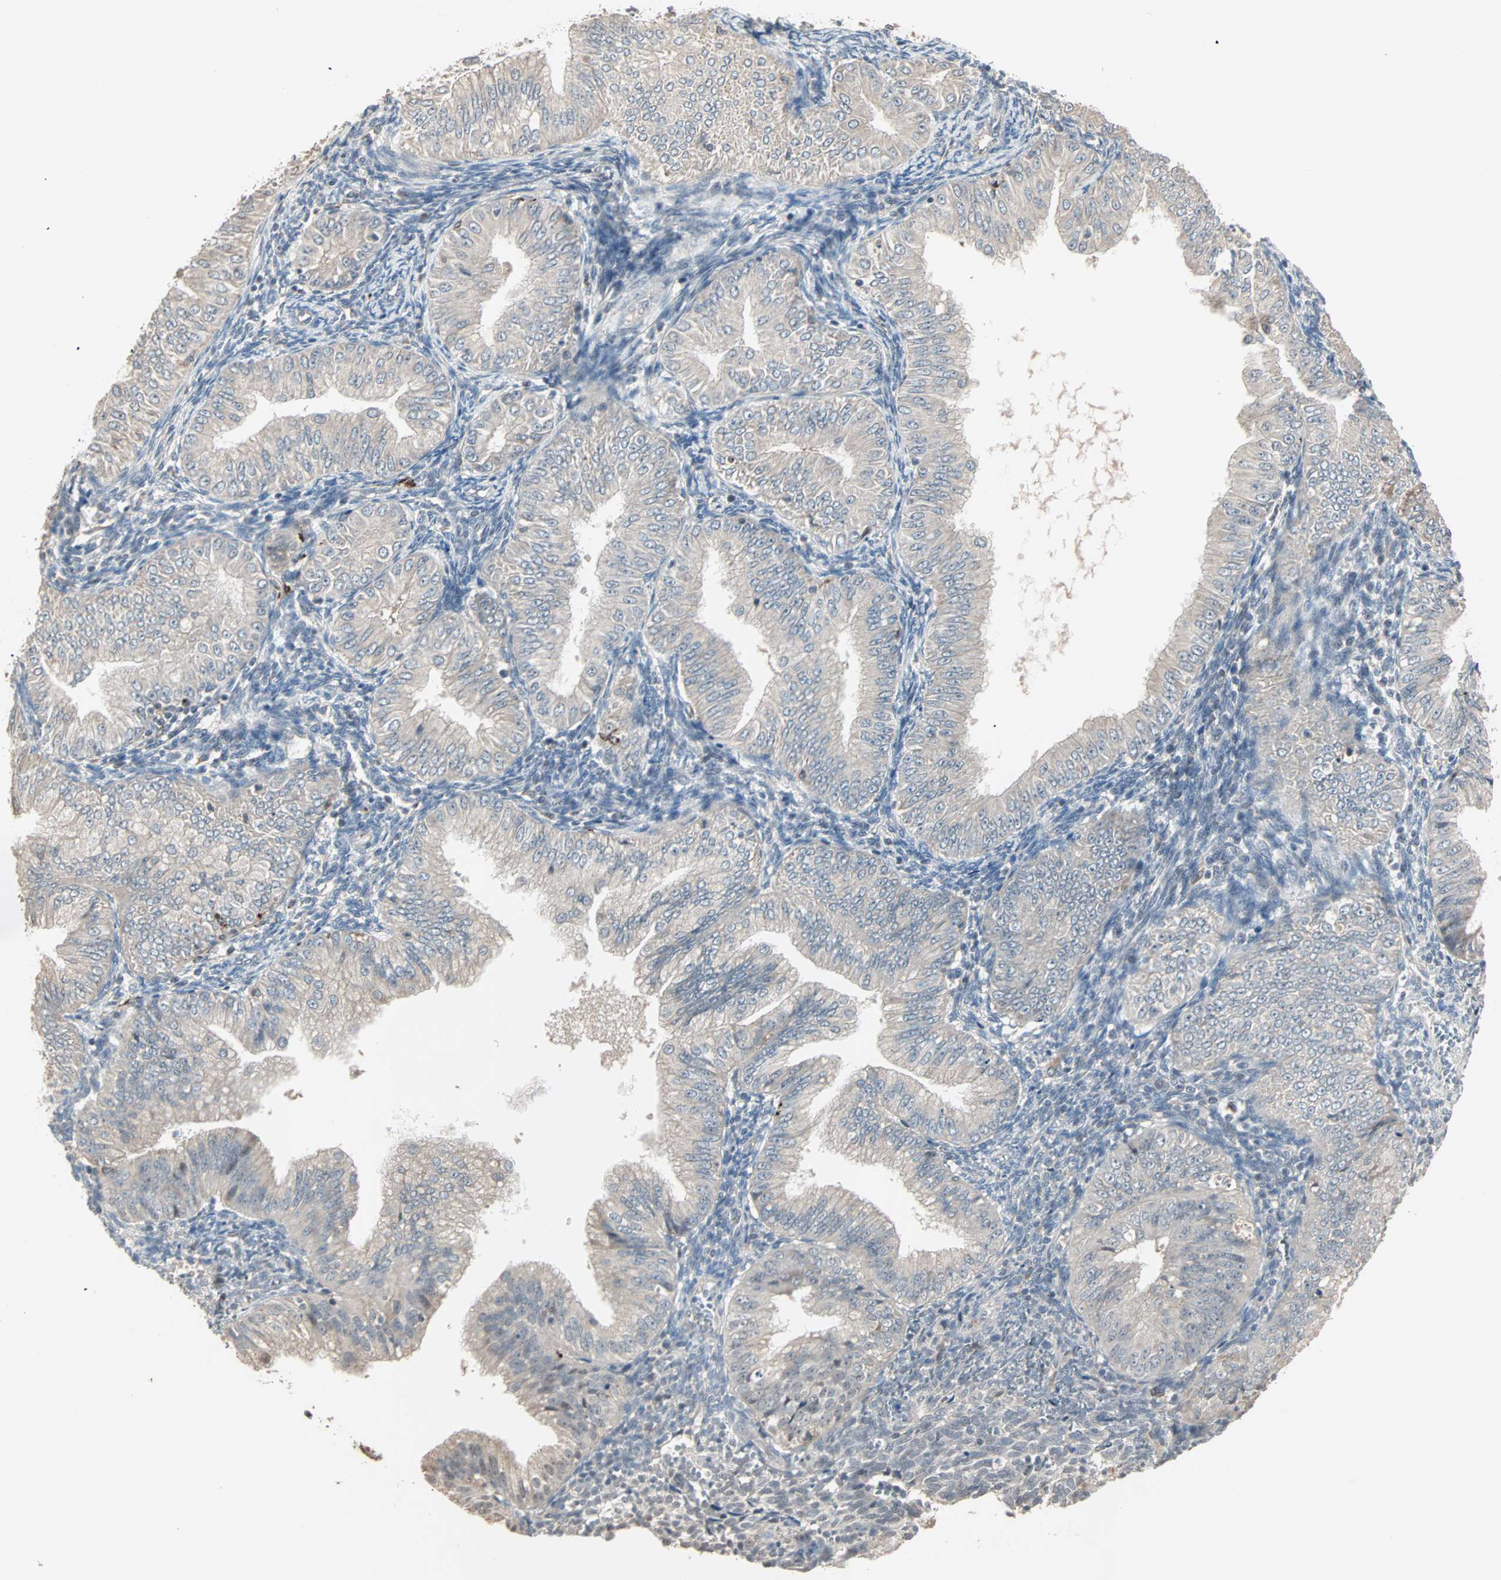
{"staining": {"intensity": "negative", "quantity": "none", "location": "none"}, "tissue": "endometrial cancer", "cell_type": "Tumor cells", "image_type": "cancer", "snomed": [{"axis": "morphology", "description": "Normal tissue, NOS"}, {"axis": "morphology", "description": "Adenocarcinoma, NOS"}, {"axis": "topography", "description": "Endometrium"}], "caption": "Immunohistochemical staining of human adenocarcinoma (endometrial) displays no significant staining in tumor cells.", "gene": "KDM4A", "patient": {"sex": "female", "age": 53}}